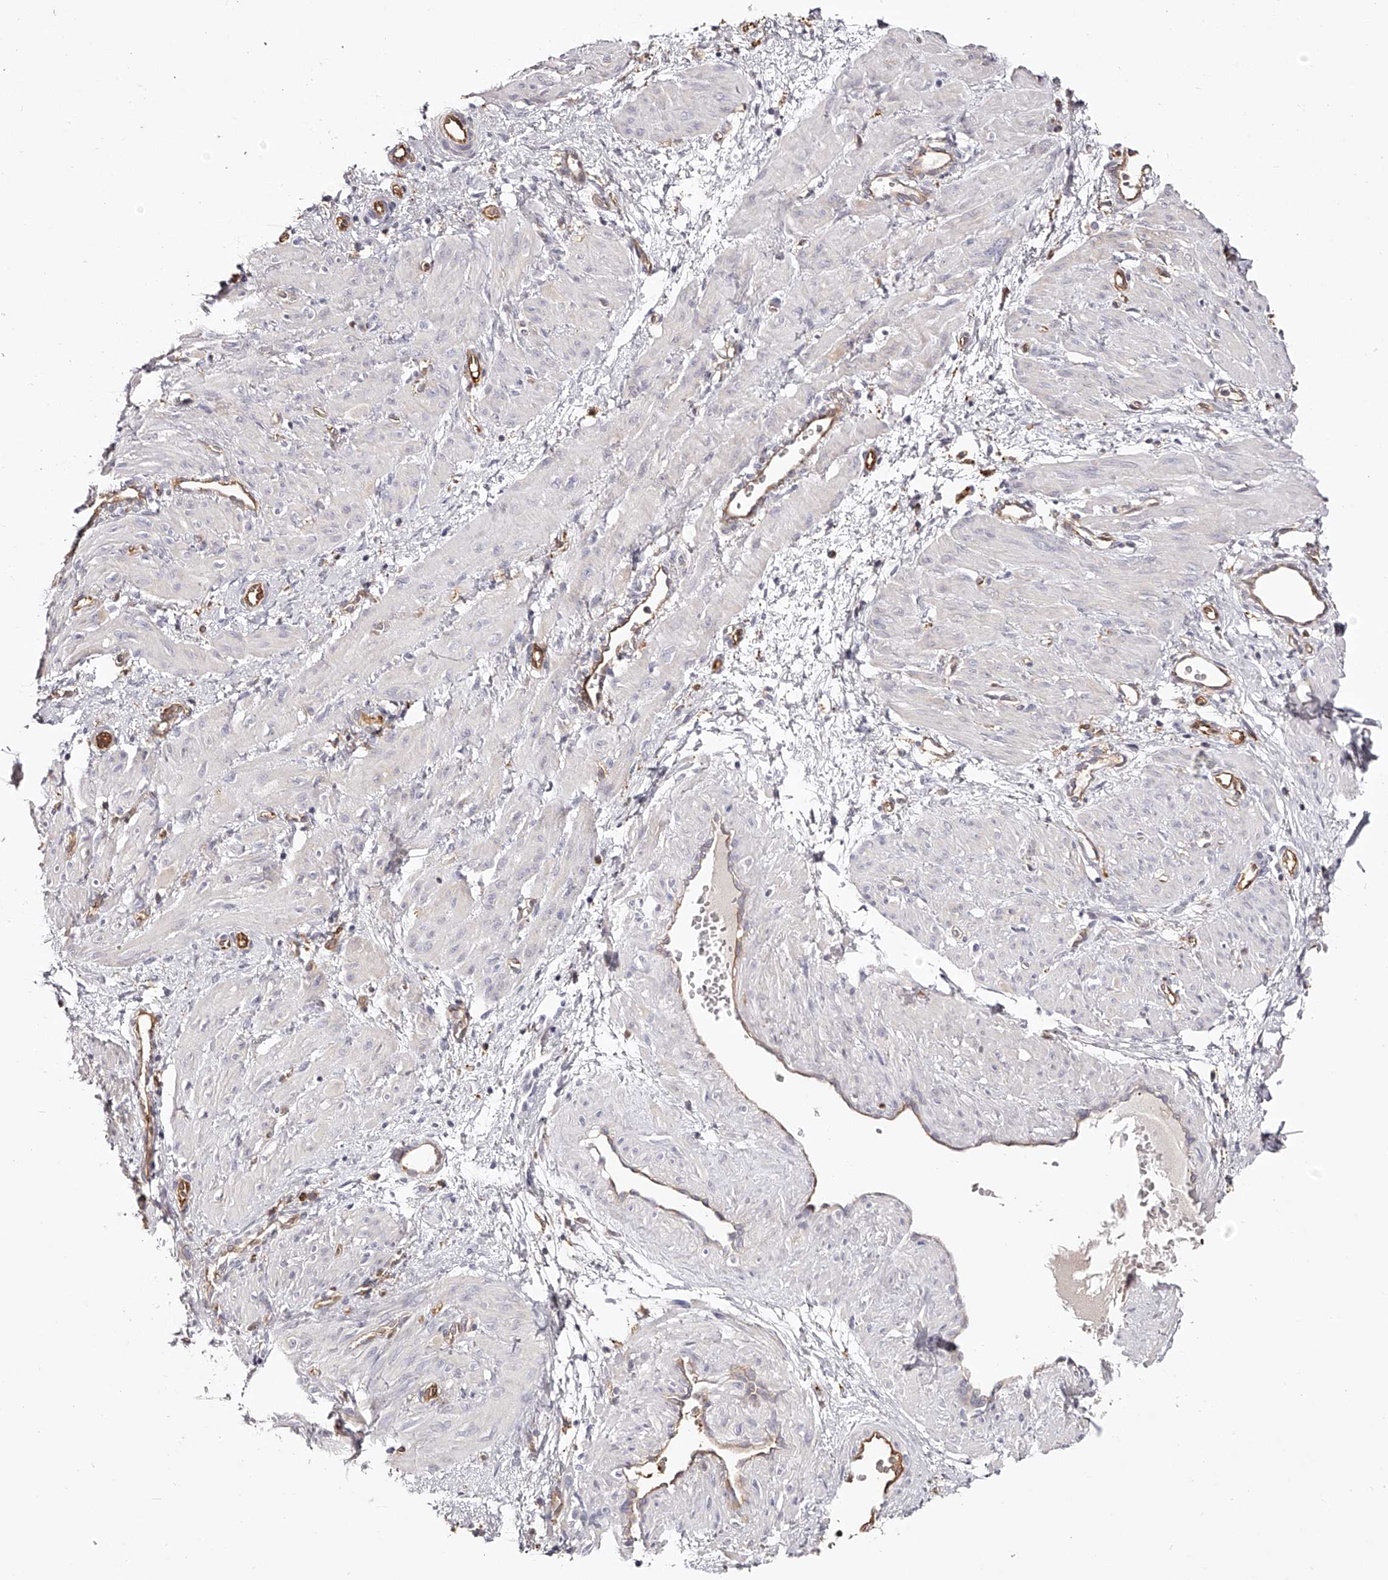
{"staining": {"intensity": "negative", "quantity": "none", "location": "none"}, "tissue": "smooth muscle", "cell_type": "Smooth muscle cells", "image_type": "normal", "snomed": [{"axis": "morphology", "description": "Normal tissue, NOS"}, {"axis": "topography", "description": "Endometrium"}], "caption": "This histopathology image is of benign smooth muscle stained with IHC to label a protein in brown with the nuclei are counter-stained blue. There is no staining in smooth muscle cells.", "gene": "LAP3", "patient": {"sex": "female", "age": 33}}